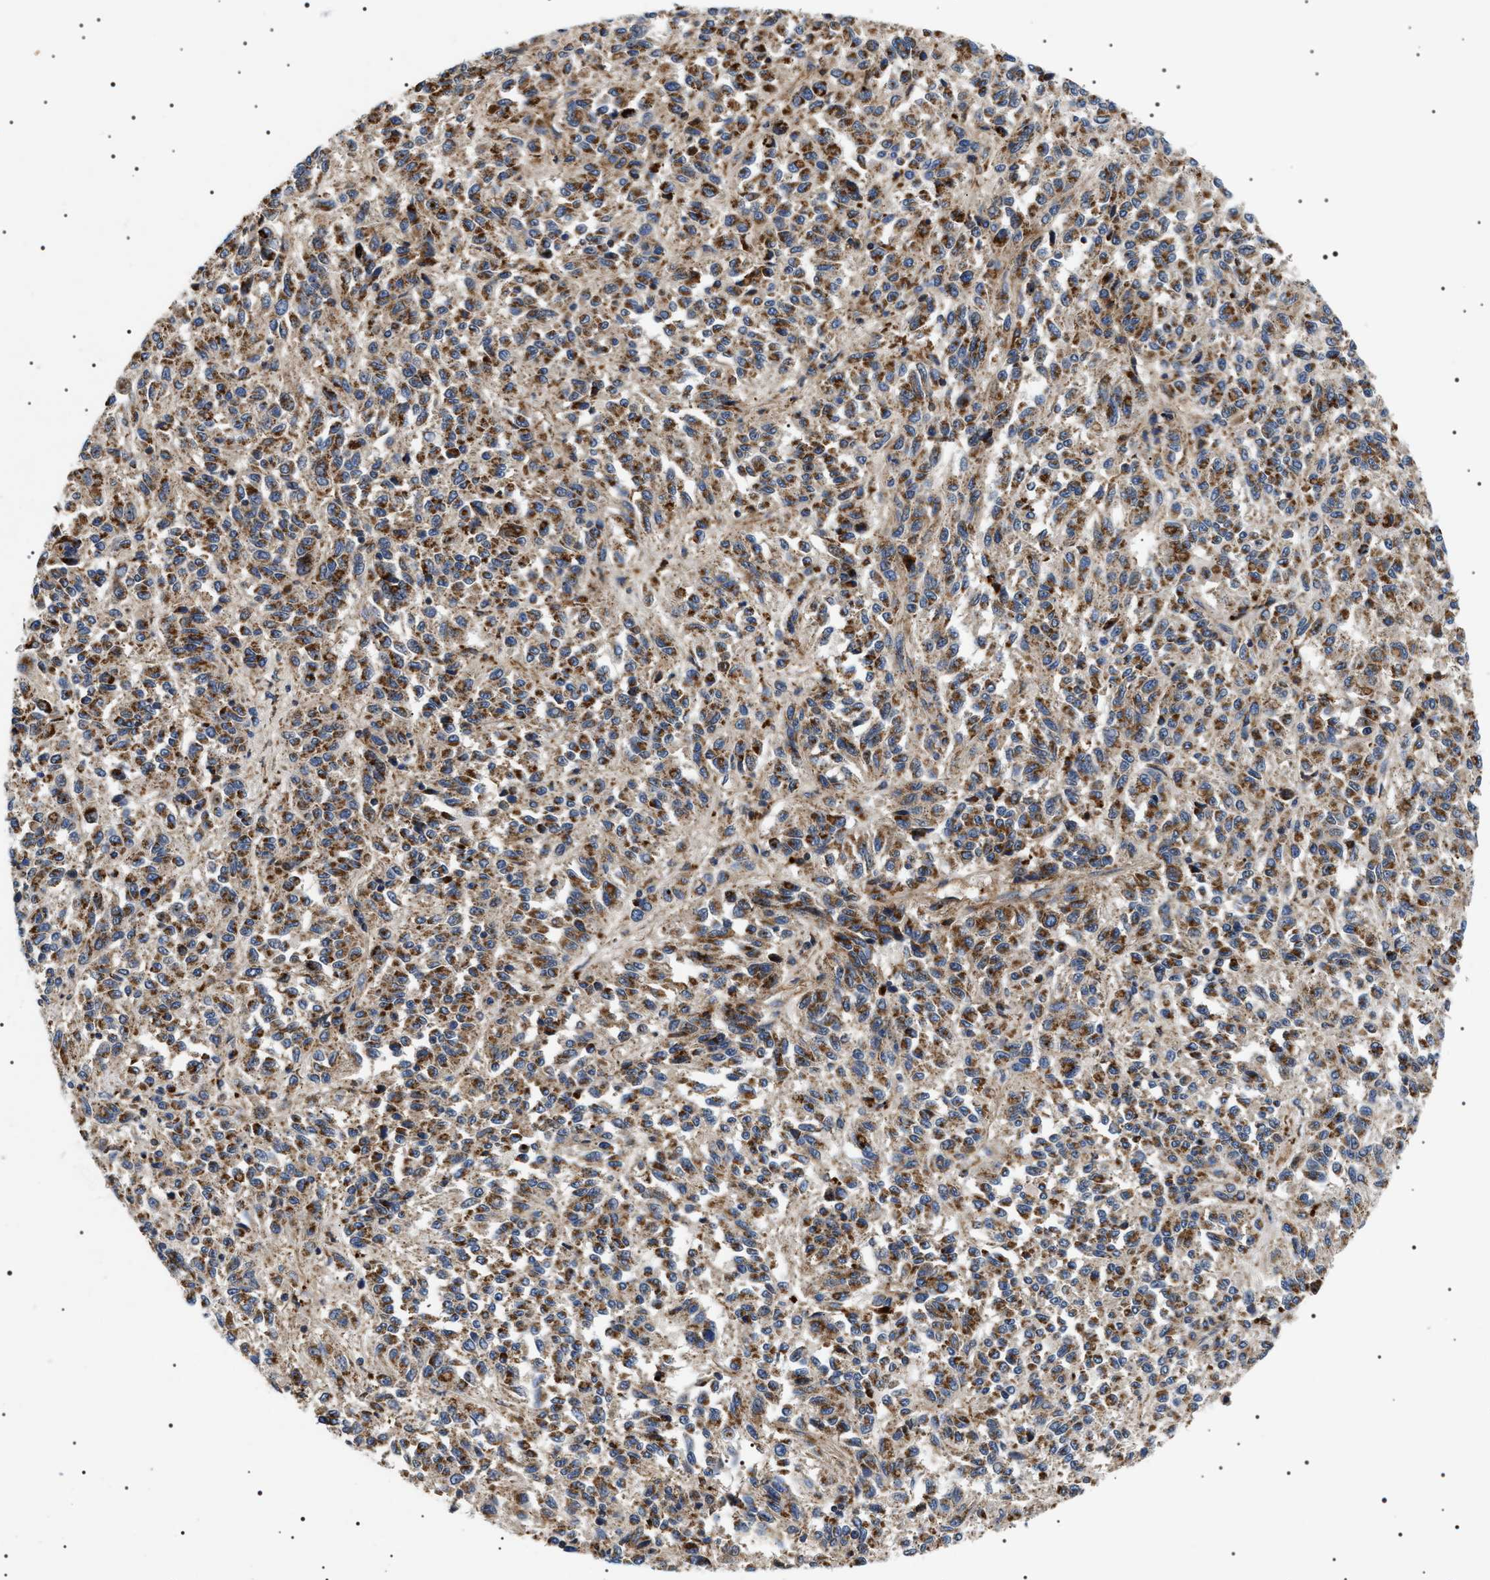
{"staining": {"intensity": "strong", "quantity": ">75%", "location": "cytoplasmic/membranous"}, "tissue": "melanoma", "cell_type": "Tumor cells", "image_type": "cancer", "snomed": [{"axis": "morphology", "description": "Malignant melanoma, Metastatic site"}, {"axis": "topography", "description": "Lung"}], "caption": "Melanoma tissue reveals strong cytoplasmic/membranous staining in approximately >75% of tumor cells", "gene": "OXSM", "patient": {"sex": "male", "age": 64}}